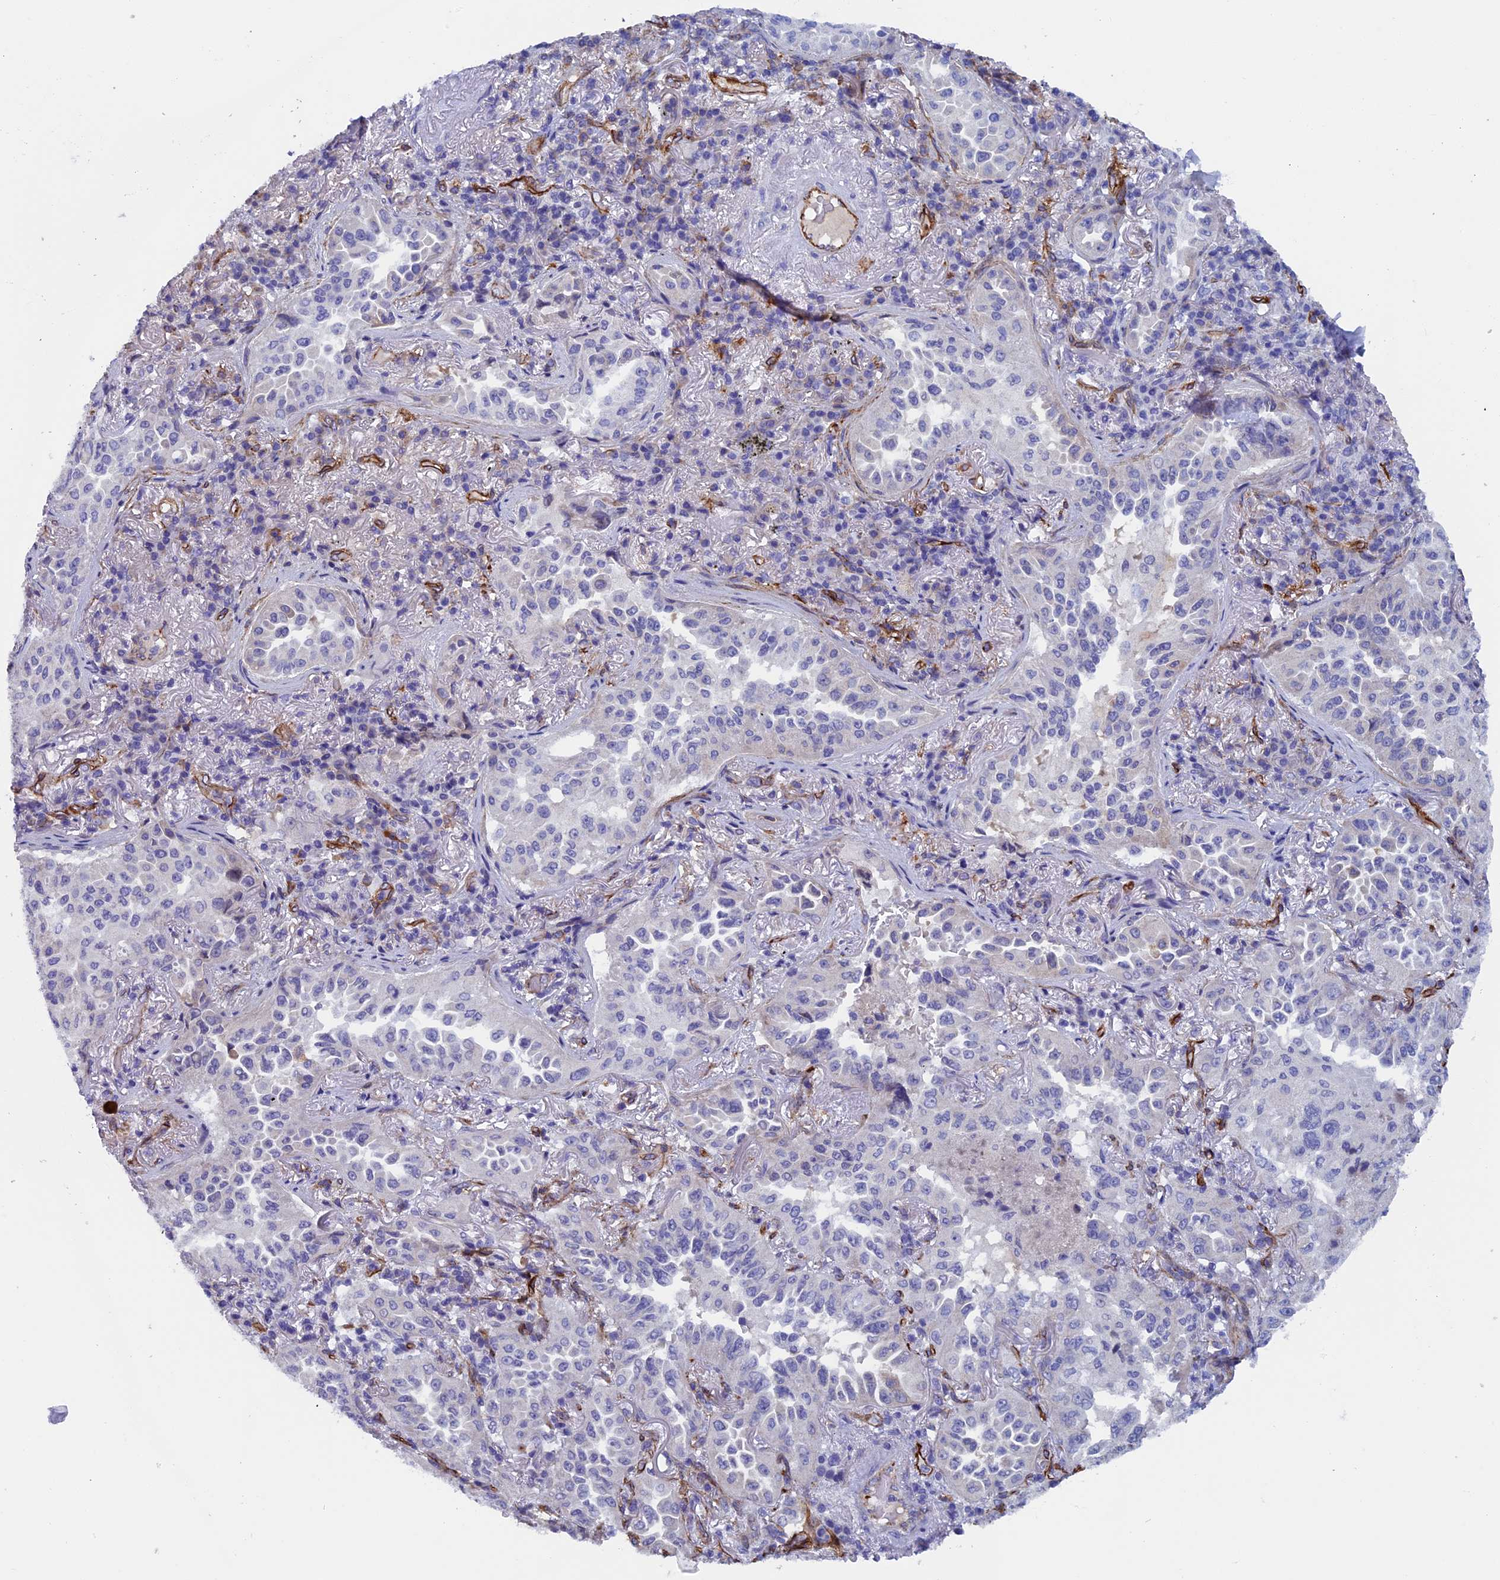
{"staining": {"intensity": "negative", "quantity": "none", "location": "none"}, "tissue": "lung cancer", "cell_type": "Tumor cells", "image_type": "cancer", "snomed": [{"axis": "morphology", "description": "Adenocarcinoma, NOS"}, {"axis": "topography", "description": "Lung"}], "caption": "High power microscopy image of an immunohistochemistry (IHC) histopathology image of lung adenocarcinoma, revealing no significant expression in tumor cells.", "gene": "INSYN1", "patient": {"sex": "female", "age": 69}}